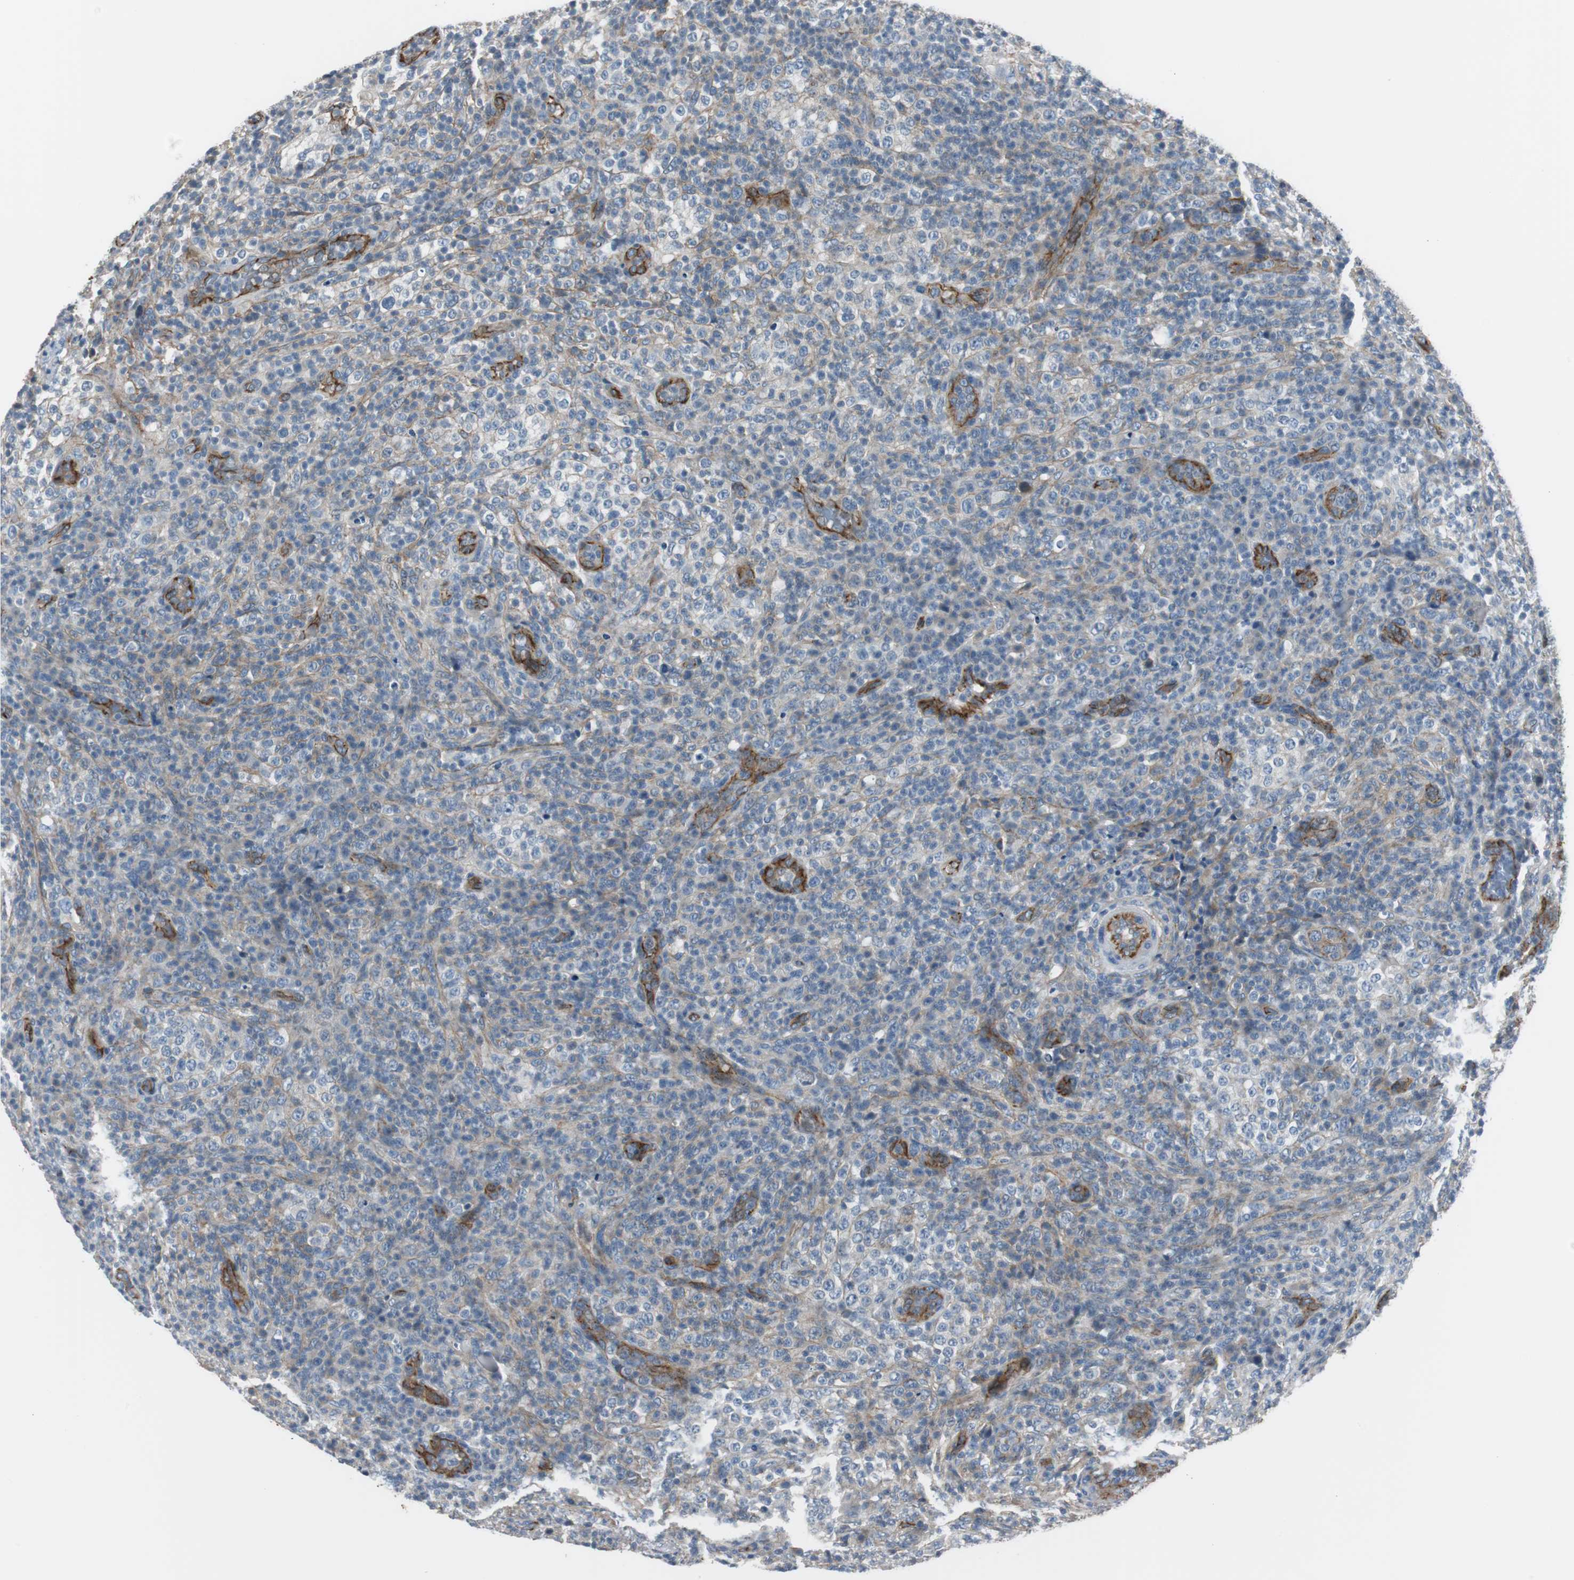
{"staining": {"intensity": "weak", "quantity": ">75%", "location": "cytoplasmic/membranous"}, "tissue": "lymphoma", "cell_type": "Tumor cells", "image_type": "cancer", "snomed": [{"axis": "morphology", "description": "Malignant lymphoma, non-Hodgkin's type, High grade"}, {"axis": "topography", "description": "Lymph node"}], "caption": "Protein staining of malignant lymphoma, non-Hodgkin's type (high-grade) tissue displays weak cytoplasmic/membranous positivity in about >75% of tumor cells.", "gene": "STXBP4", "patient": {"sex": "female", "age": 76}}